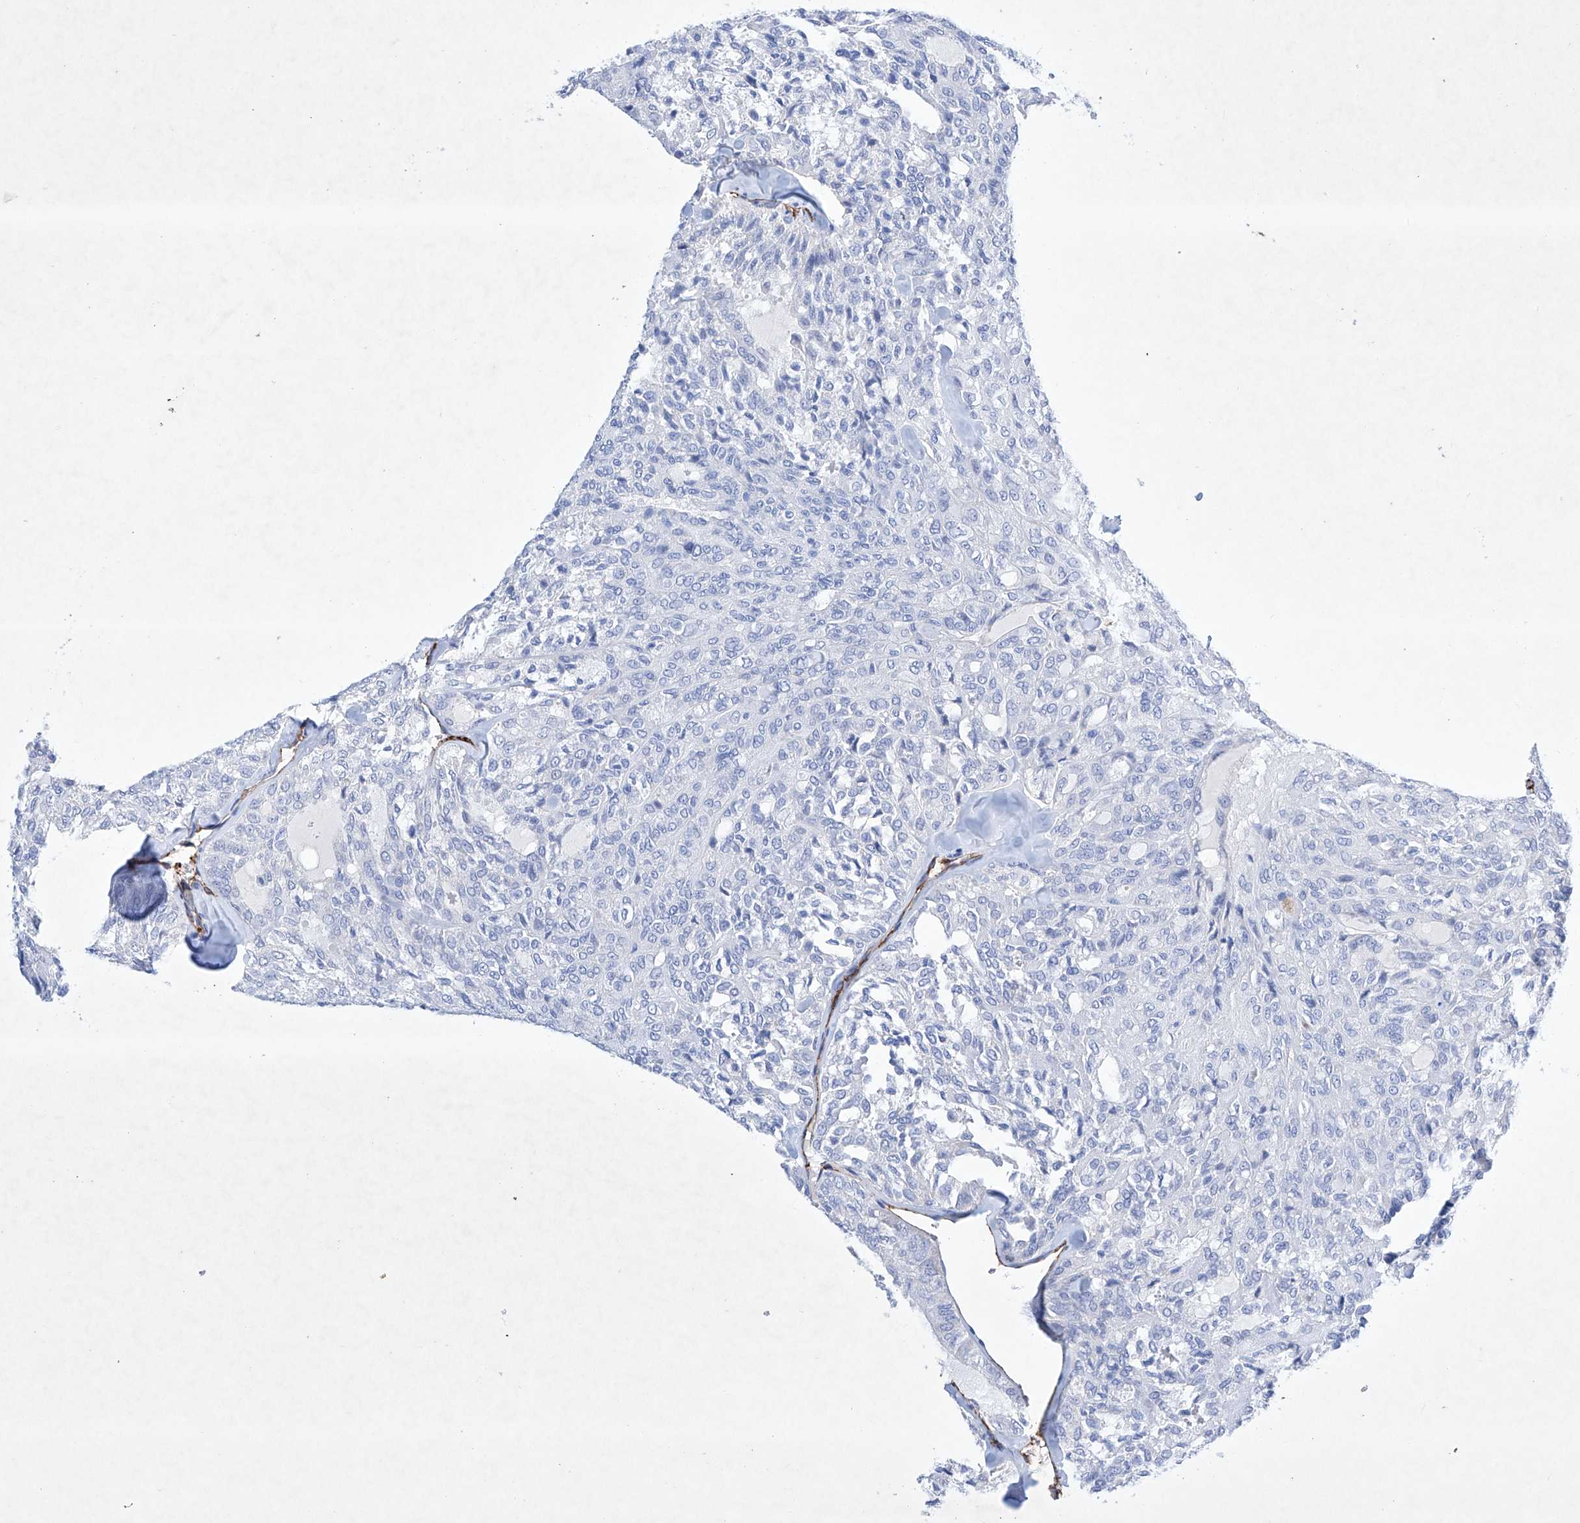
{"staining": {"intensity": "negative", "quantity": "none", "location": "none"}, "tissue": "thyroid cancer", "cell_type": "Tumor cells", "image_type": "cancer", "snomed": [{"axis": "morphology", "description": "Follicular adenoma carcinoma, NOS"}, {"axis": "topography", "description": "Thyroid gland"}], "caption": "Immunohistochemistry of human thyroid follicular adenoma carcinoma exhibits no expression in tumor cells.", "gene": "ETV7", "patient": {"sex": "male", "age": 75}}